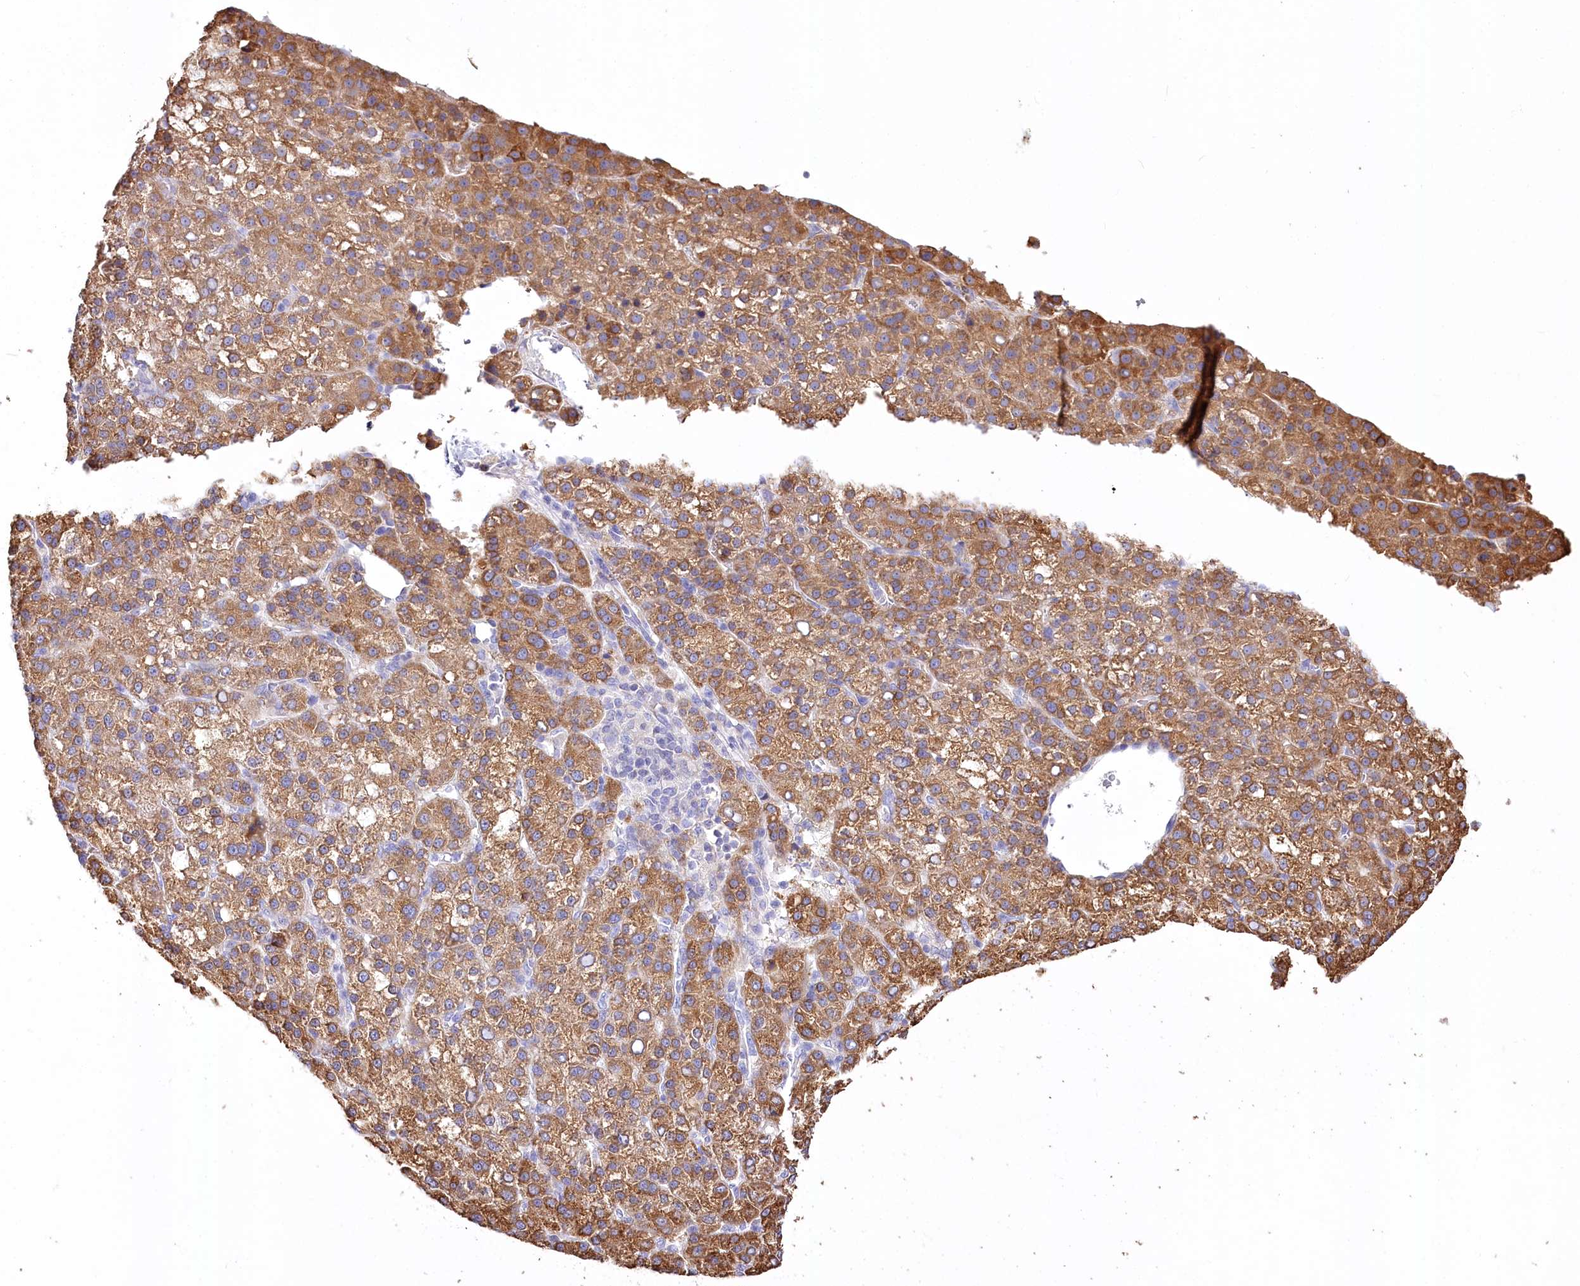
{"staining": {"intensity": "moderate", "quantity": ">75%", "location": "cytoplasmic/membranous"}, "tissue": "liver cancer", "cell_type": "Tumor cells", "image_type": "cancer", "snomed": [{"axis": "morphology", "description": "Carcinoma, Hepatocellular, NOS"}, {"axis": "topography", "description": "Liver"}], "caption": "About >75% of tumor cells in liver cancer (hepatocellular carcinoma) display moderate cytoplasmic/membranous protein positivity as visualized by brown immunohistochemical staining.", "gene": "PTER", "patient": {"sex": "female", "age": 58}}